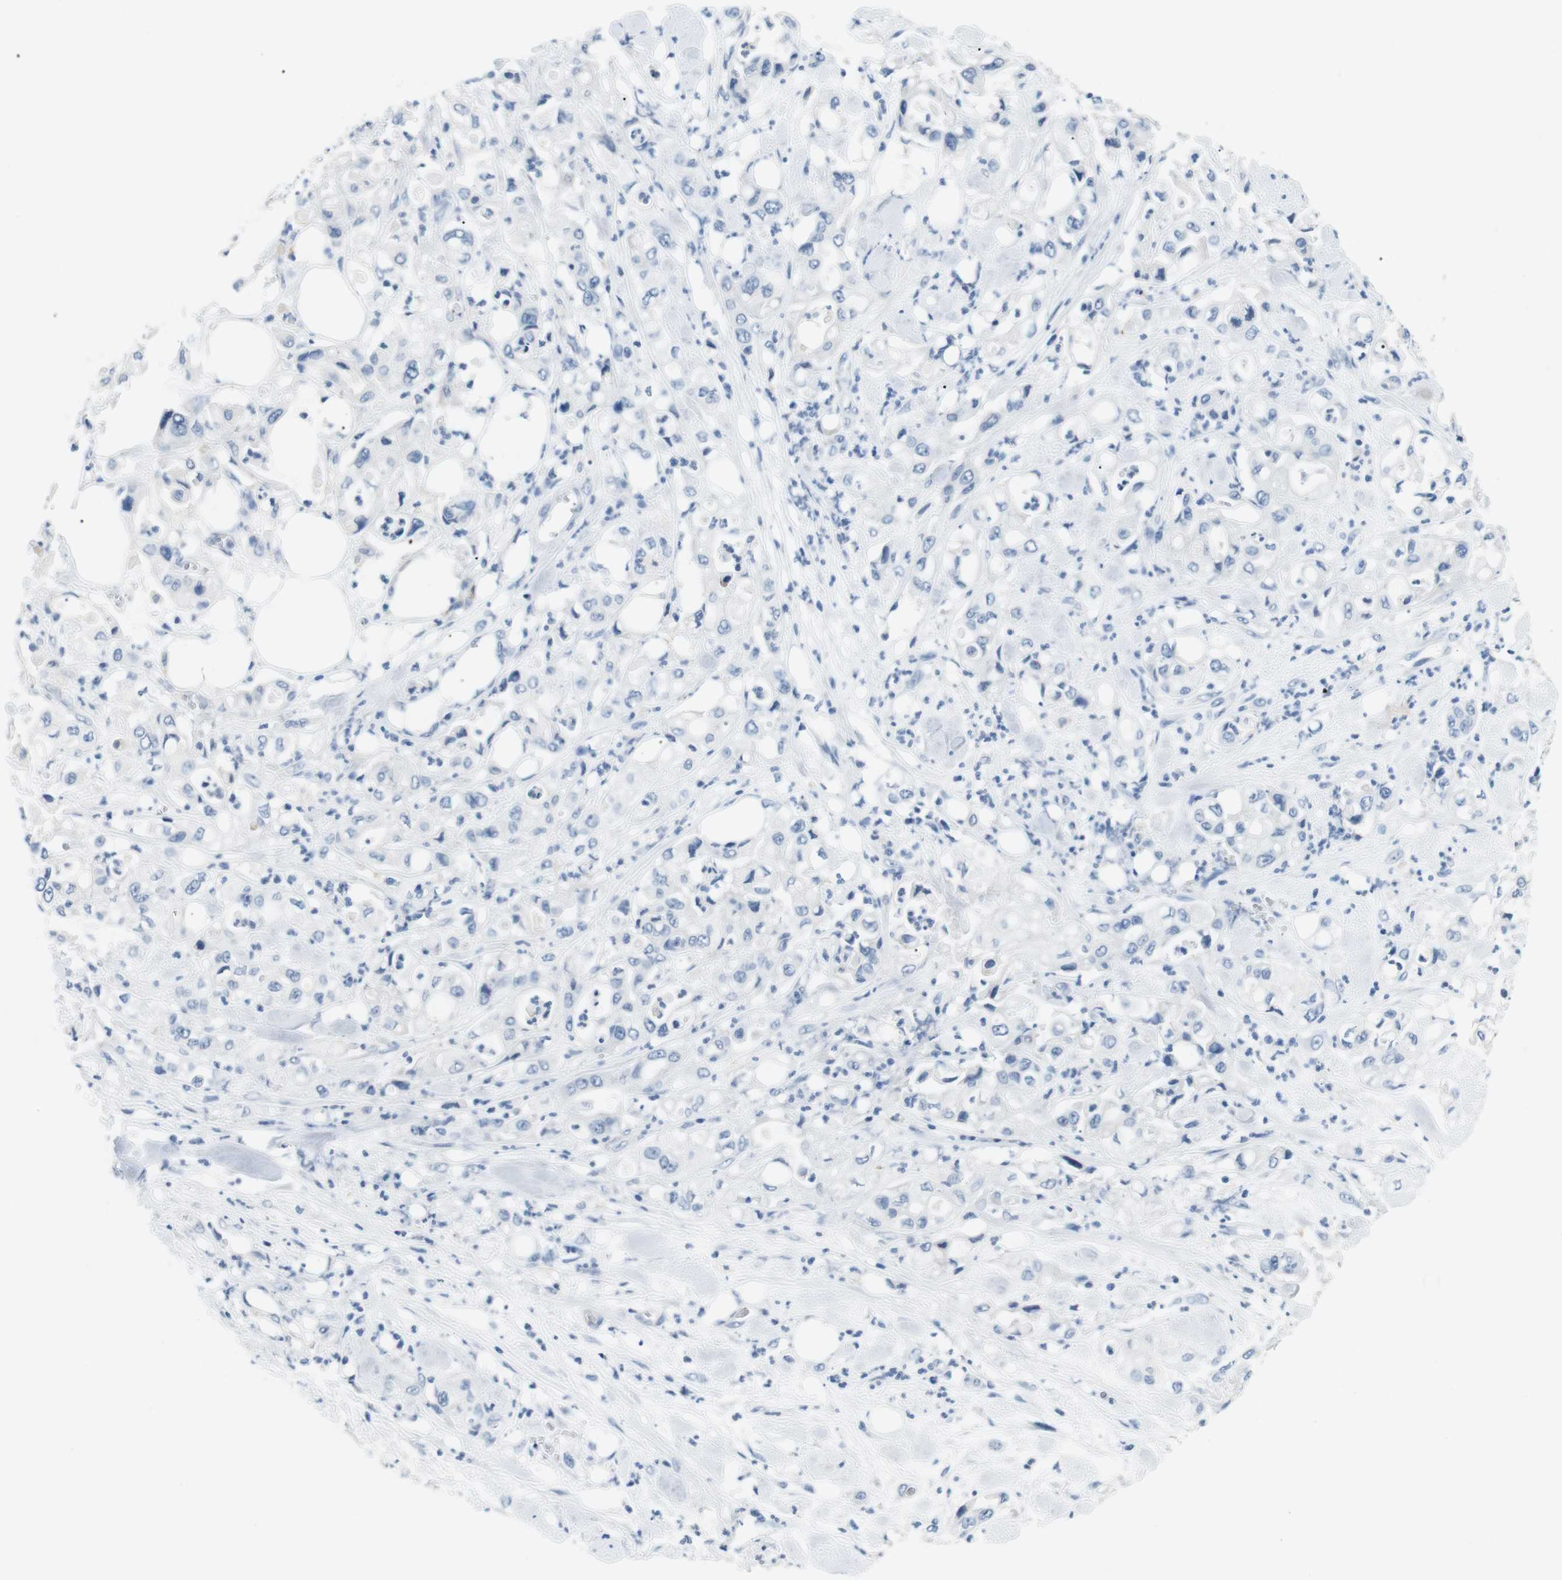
{"staining": {"intensity": "negative", "quantity": "none", "location": "none"}, "tissue": "pancreatic cancer", "cell_type": "Tumor cells", "image_type": "cancer", "snomed": [{"axis": "morphology", "description": "Adenocarcinoma, NOS"}, {"axis": "topography", "description": "Pancreas"}], "caption": "This is an immunohistochemistry micrograph of human pancreatic cancer. There is no expression in tumor cells.", "gene": "FCGRT", "patient": {"sex": "male", "age": 70}}